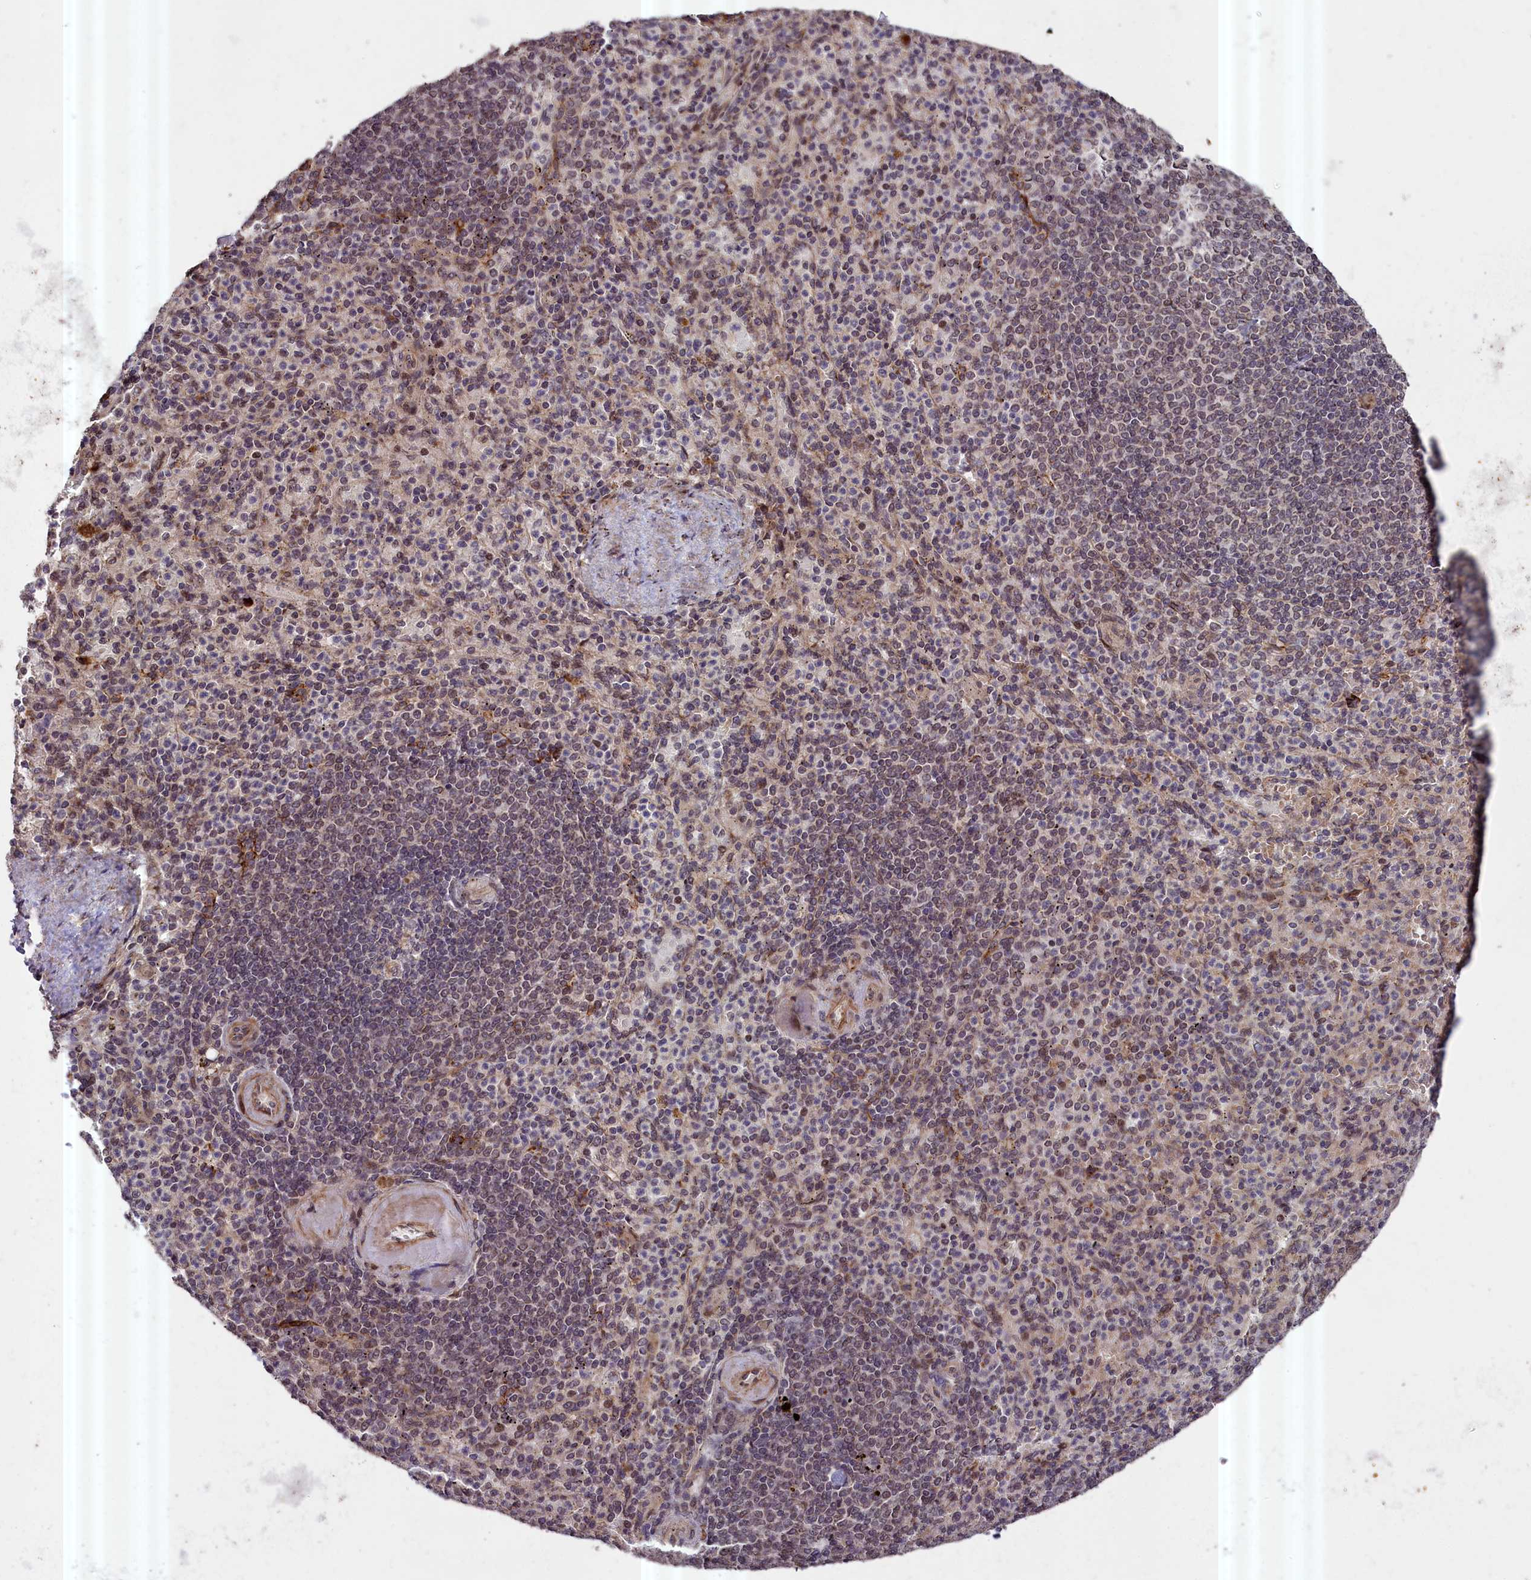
{"staining": {"intensity": "weak", "quantity": "25%-75%", "location": "cytoplasmic/membranous,nuclear"}, "tissue": "spleen", "cell_type": "Cells in red pulp", "image_type": "normal", "snomed": [{"axis": "morphology", "description": "Normal tissue, NOS"}, {"axis": "topography", "description": "Spleen"}], "caption": "The image shows immunohistochemical staining of normal spleen. There is weak cytoplasmic/membranous,nuclear staining is identified in about 25%-75% of cells in red pulp.", "gene": "ZNF480", "patient": {"sex": "female", "age": 74}}